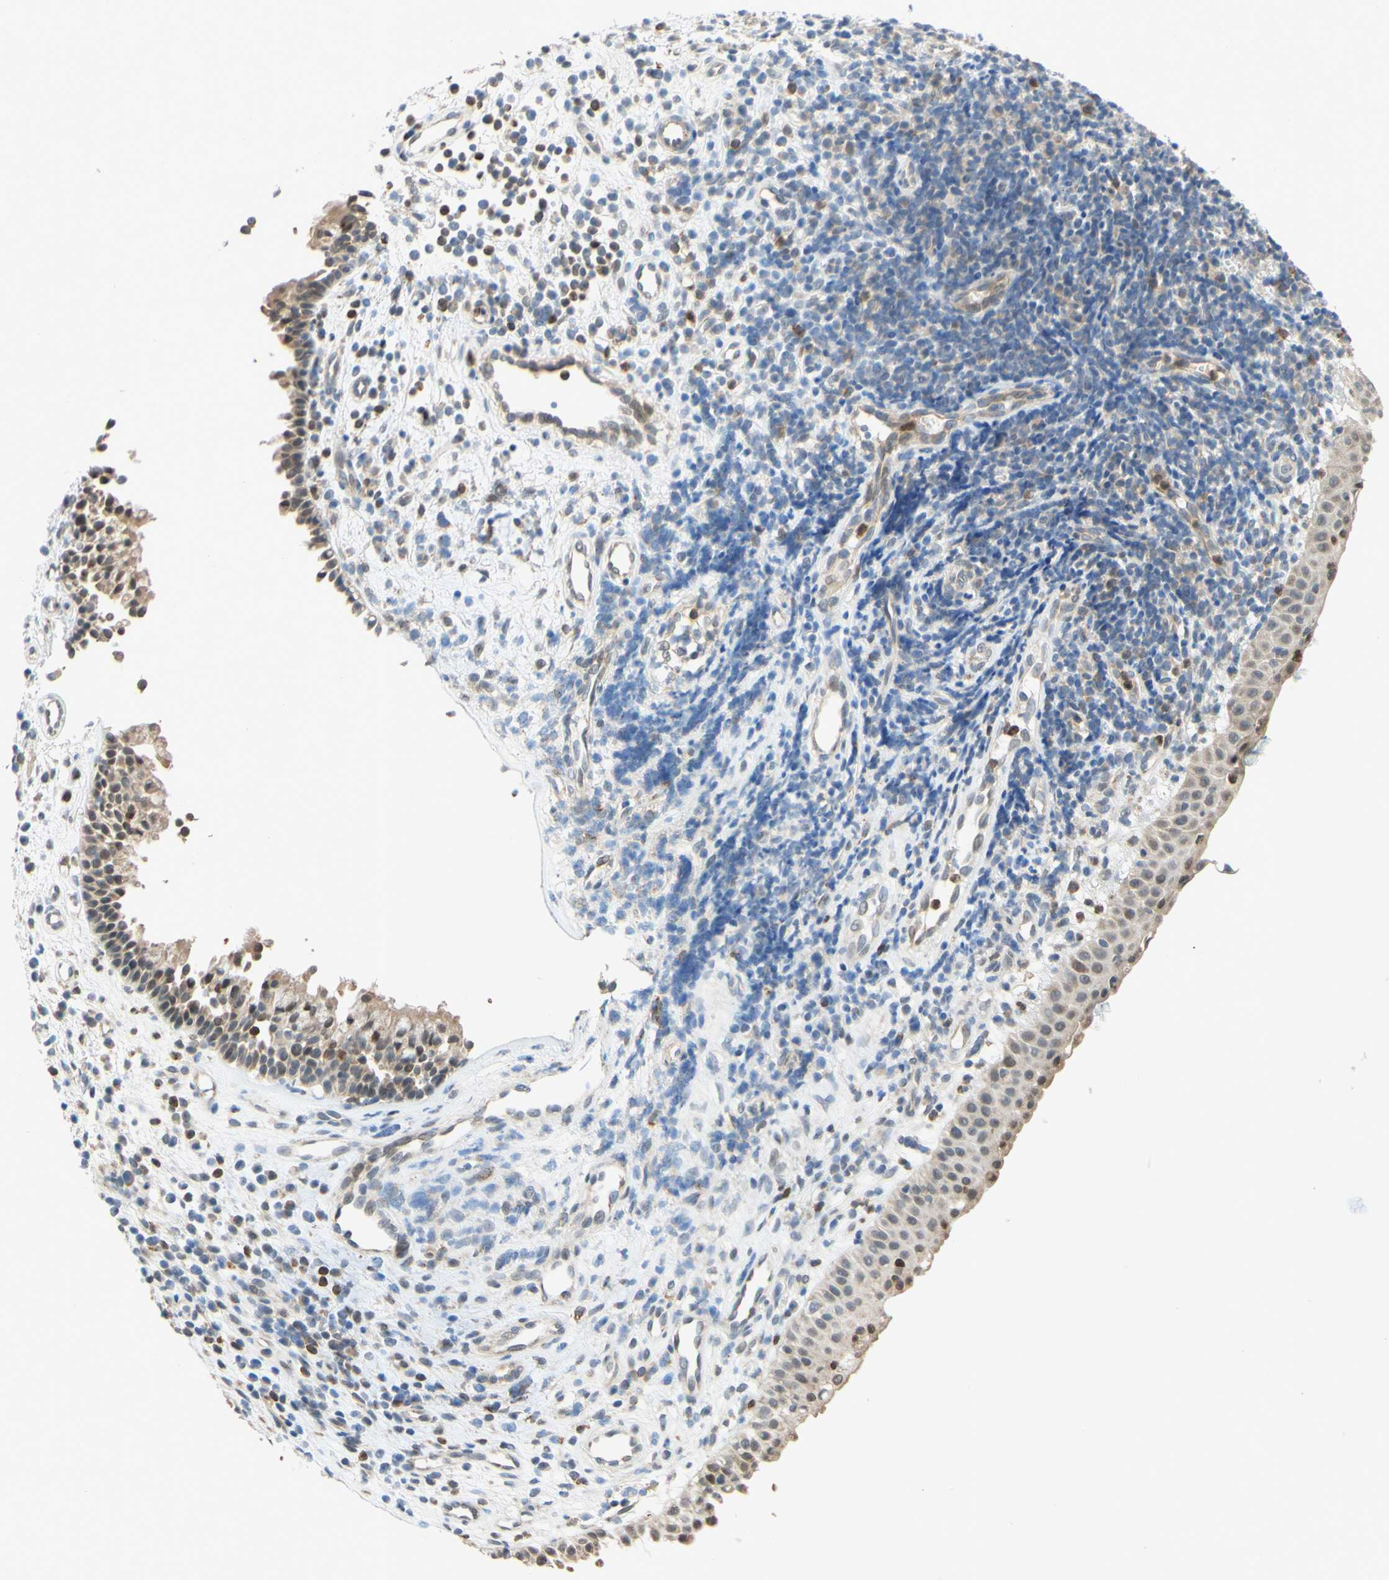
{"staining": {"intensity": "weak", "quantity": "25%-75%", "location": "cytoplasmic/membranous,nuclear"}, "tissue": "nasopharynx", "cell_type": "Respiratory epithelial cells", "image_type": "normal", "snomed": [{"axis": "morphology", "description": "Normal tissue, NOS"}, {"axis": "topography", "description": "Nasopharynx"}], "caption": "High-magnification brightfield microscopy of benign nasopharynx stained with DAB (3,3'-diaminobenzidine) (brown) and counterstained with hematoxylin (blue). respiratory epithelial cells exhibit weak cytoplasmic/membranous,nuclear staining is identified in about25%-75% of cells. The protein is stained brown, and the nuclei are stained in blue (DAB (3,3'-diaminobenzidine) IHC with brightfield microscopy, high magnification).", "gene": "GATA1", "patient": {"sex": "female", "age": 51}}